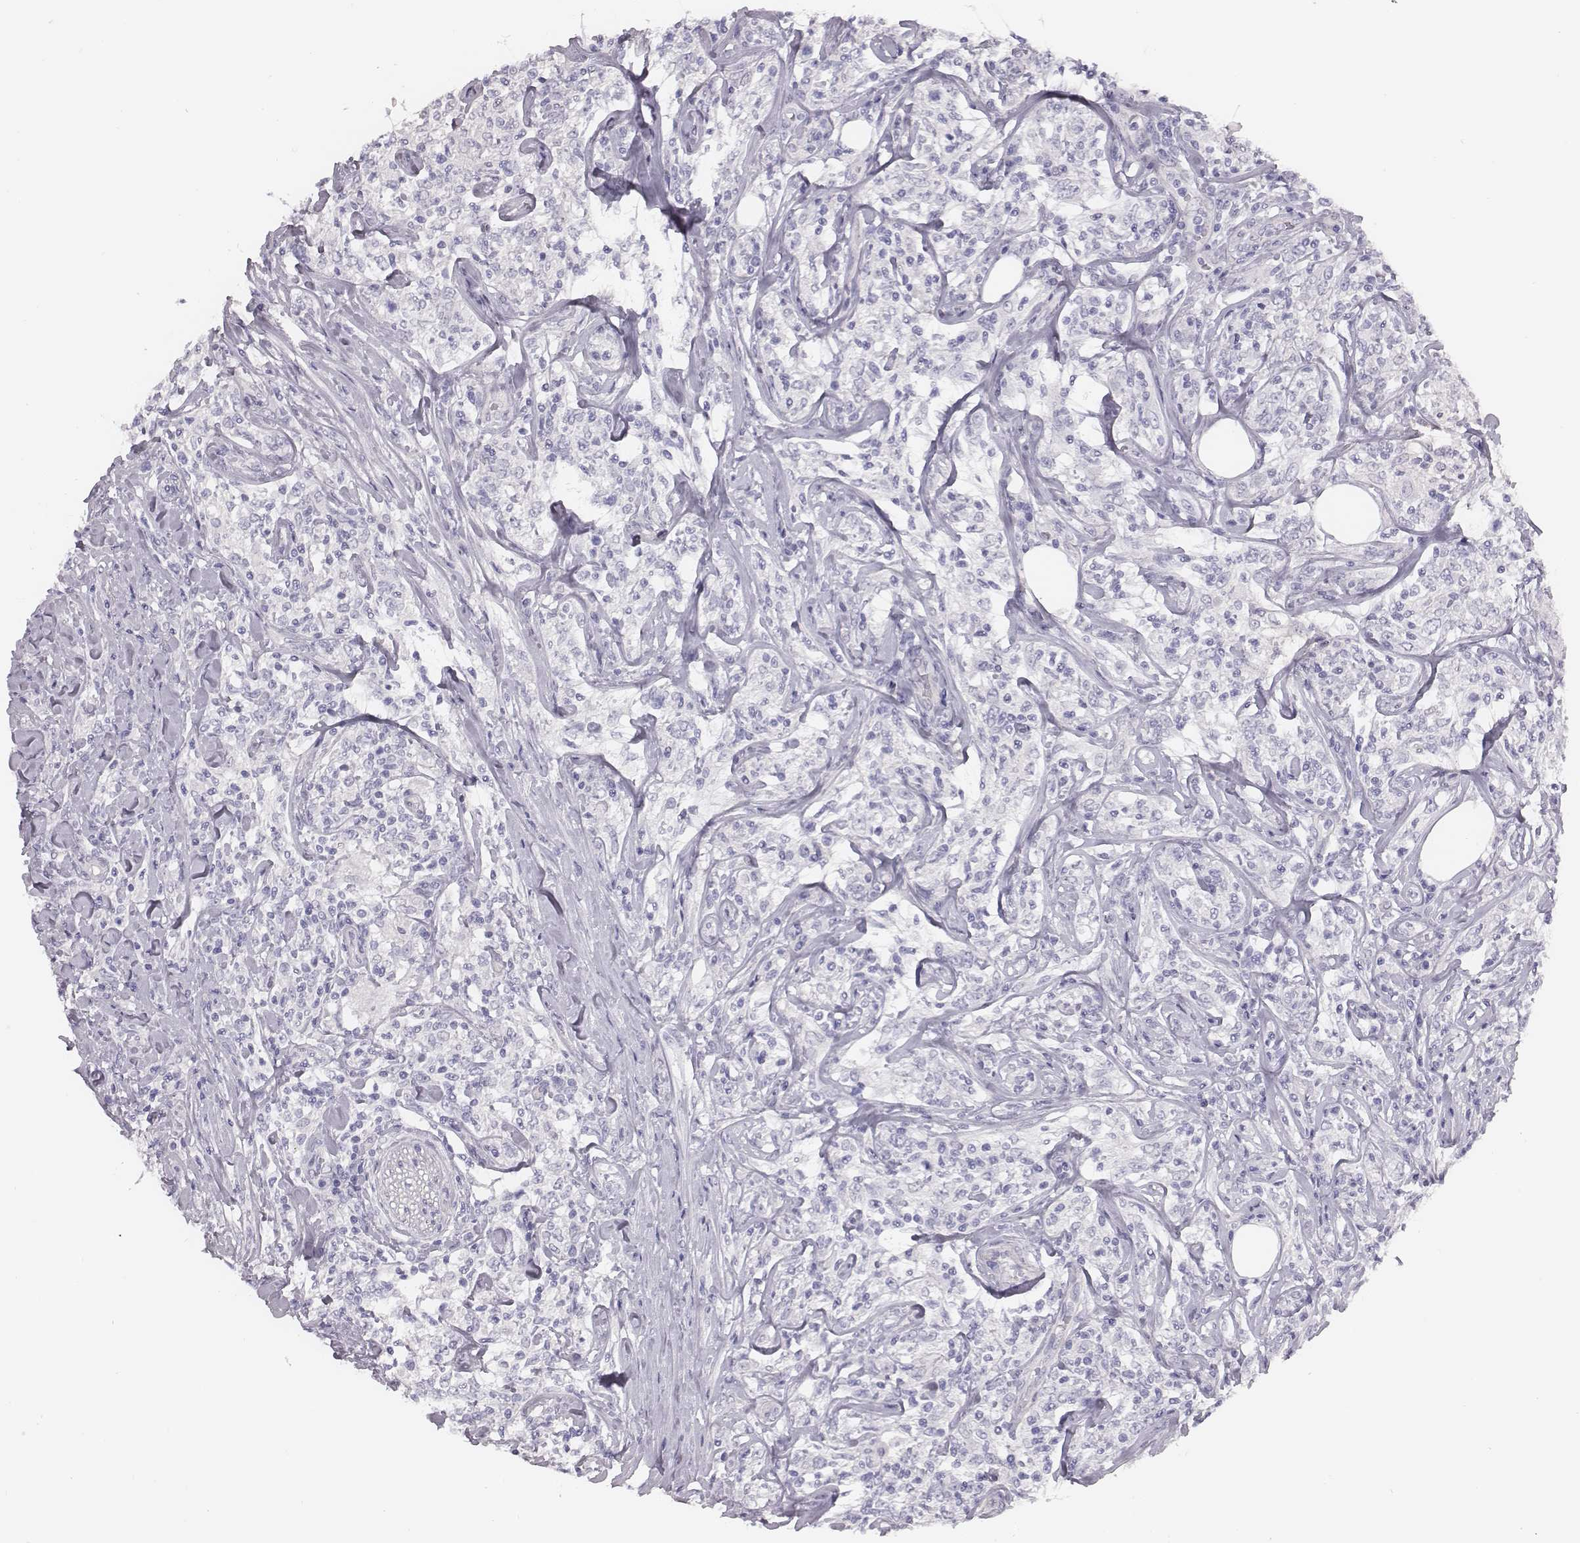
{"staining": {"intensity": "negative", "quantity": "none", "location": "none"}, "tissue": "lymphoma", "cell_type": "Tumor cells", "image_type": "cancer", "snomed": [{"axis": "morphology", "description": "Malignant lymphoma, non-Hodgkin's type, High grade"}, {"axis": "topography", "description": "Lymph node"}], "caption": "Tumor cells are negative for brown protein staining in lymphoma.", "gene": "CACNG4", "patient": {"sex": "female", "age": 84}}